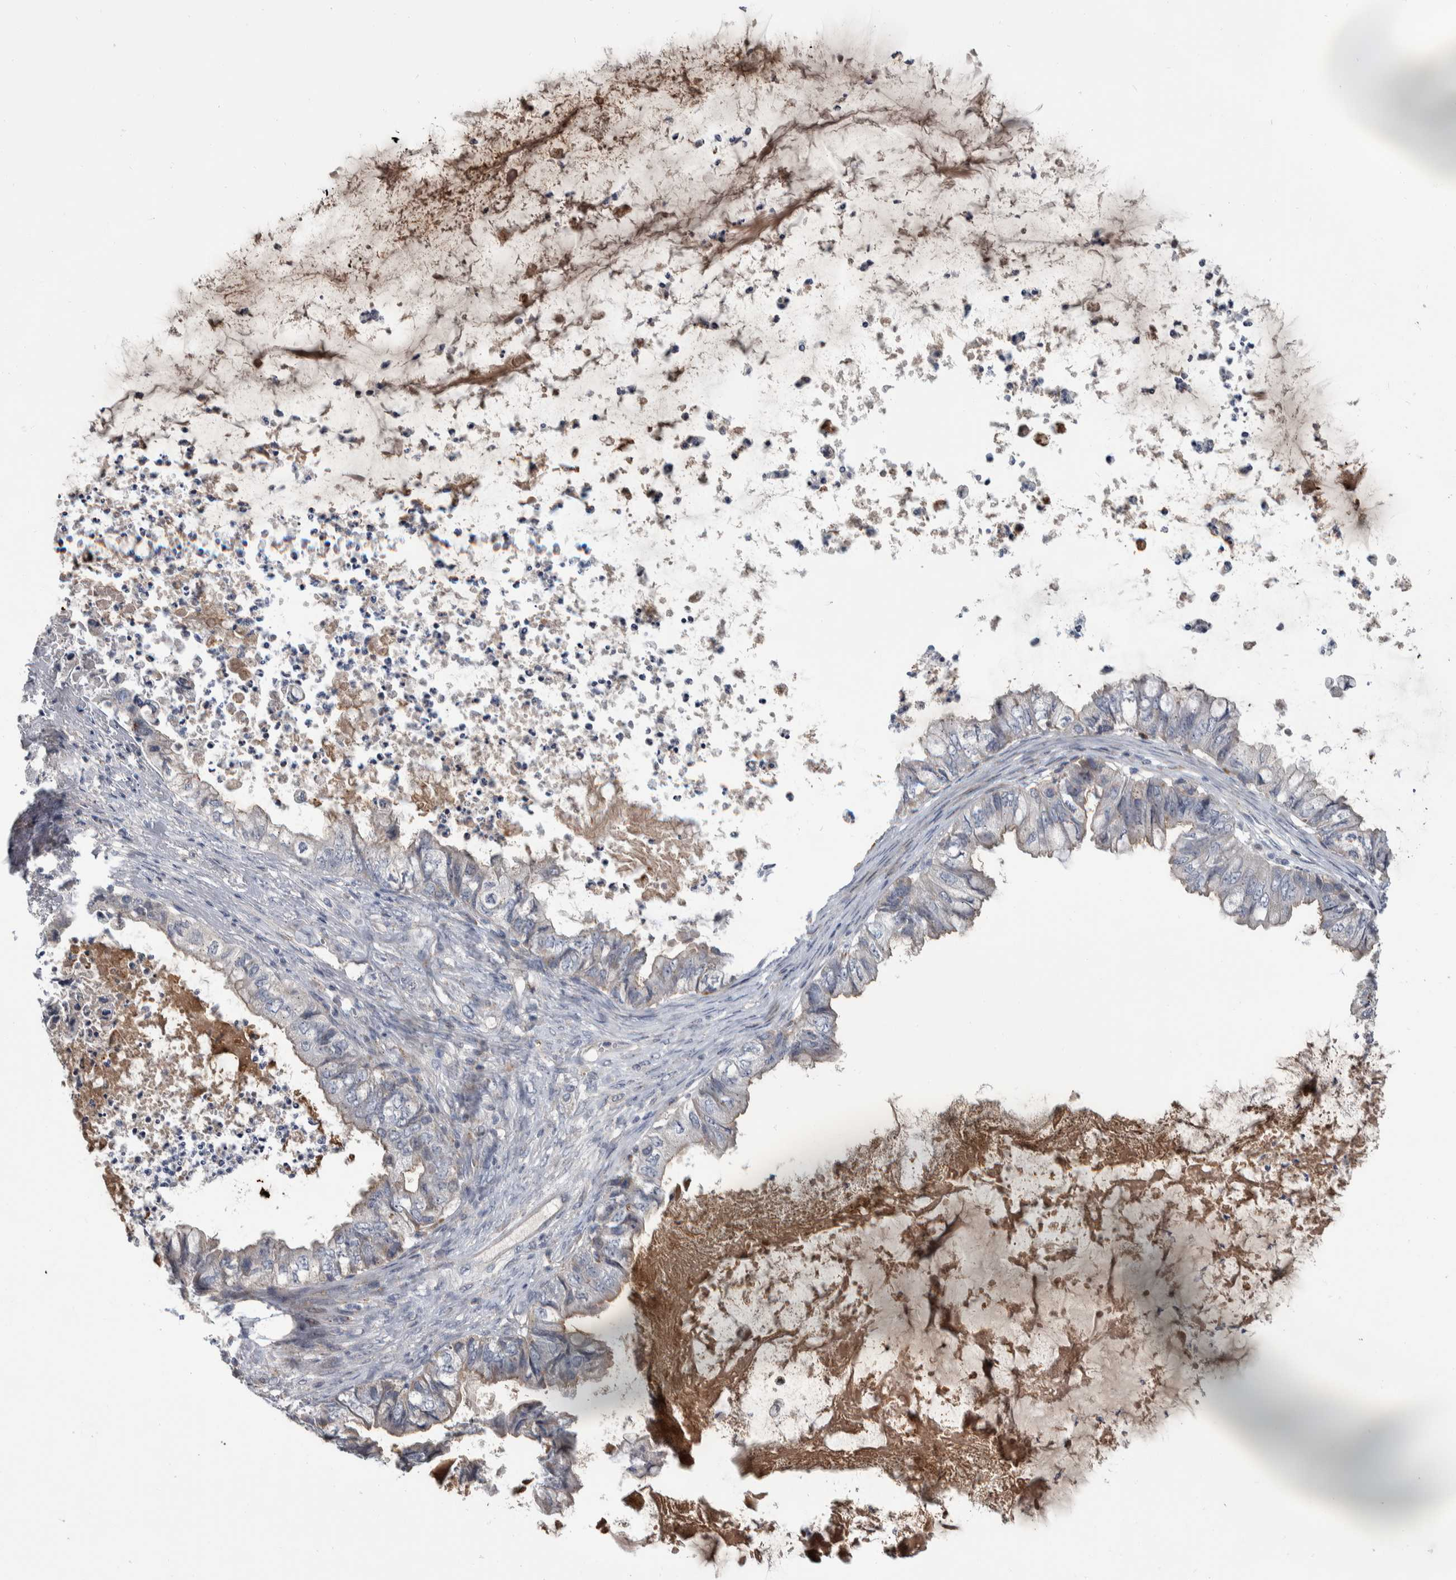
{"staining": {"intensity": "negative", "quantity": "none", "location": "none"}, "tissue": "ovarian cancer", "cell_type": "Tumor cells", "image_type": "cancer", "snomed": [{"axis": "morphology", "description": "Cystadenocarcinoma, mucinous, NOS"}, {"axis": "topography", "description": "Ovary"}], "caption": "Immunohistochemistry (IHC) of mucinous cystadenocarcinoma (ovarian) demonstrates no expression in tumor cells.", "gene": "FAM83G", "patient": {"sex": "female", "age": 80}}